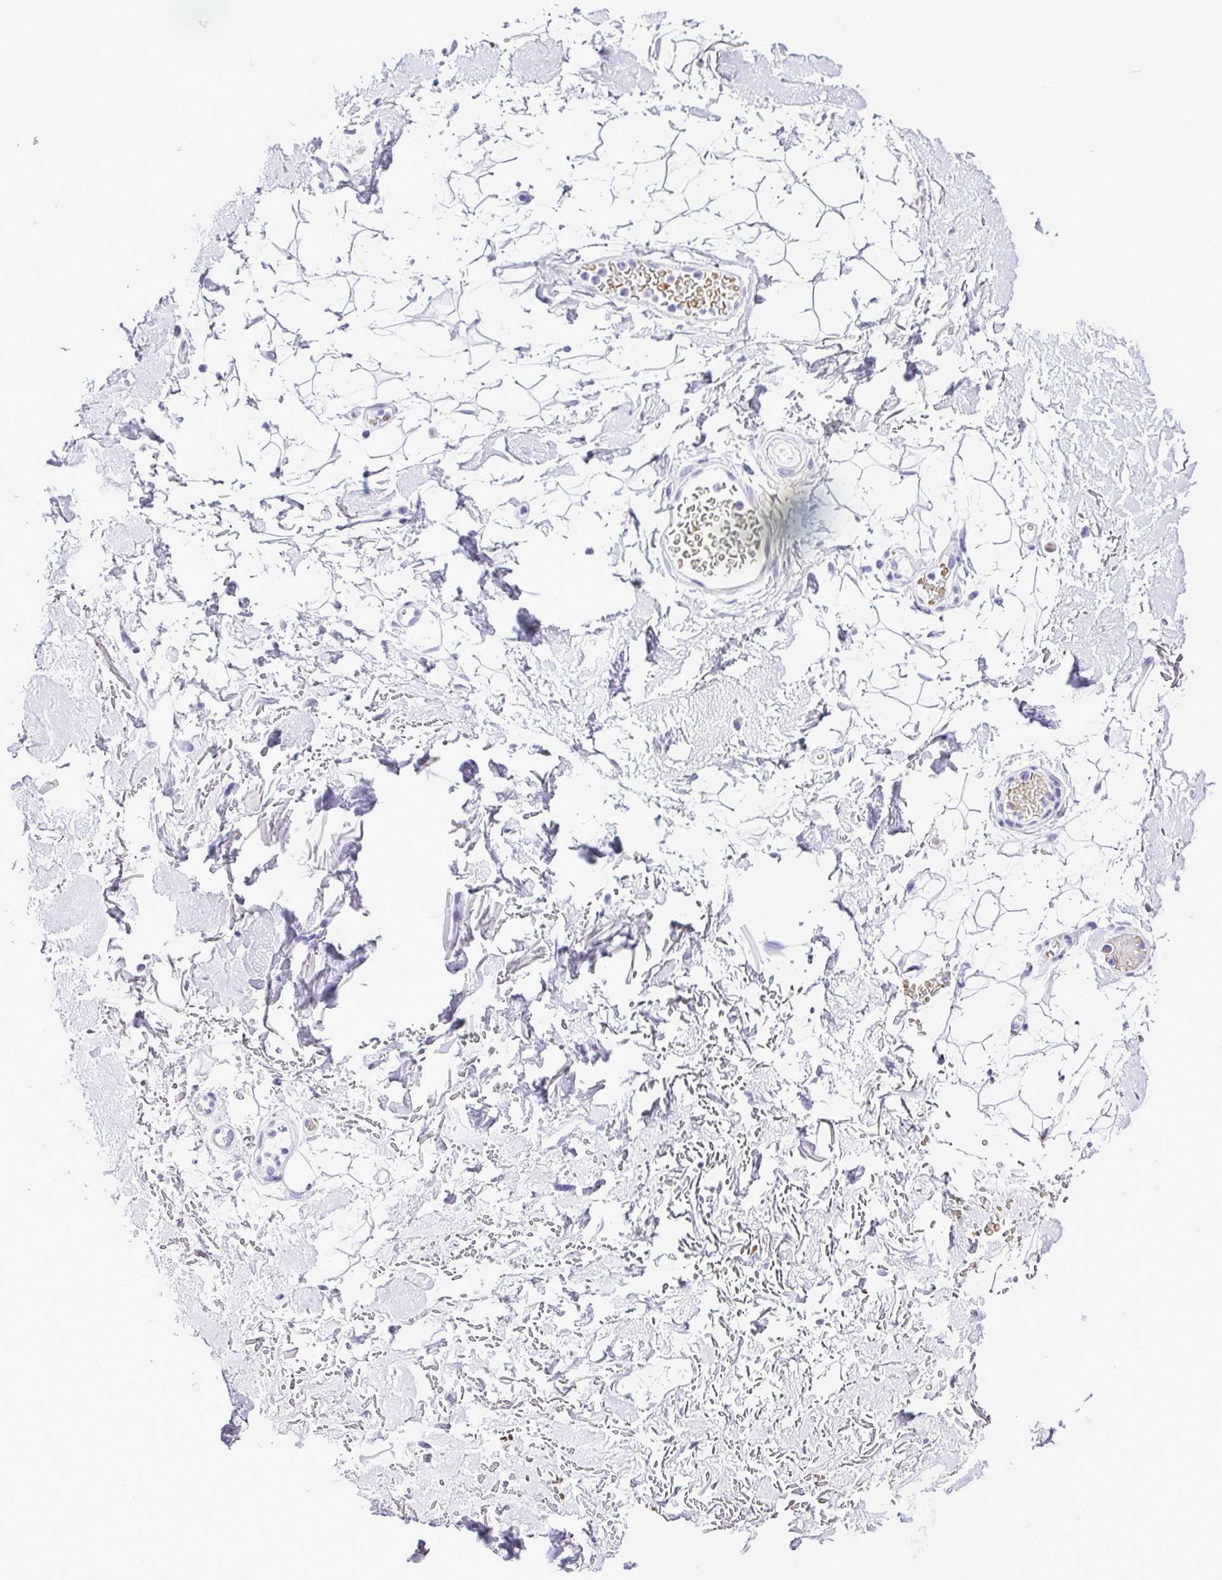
{"staining": {"intensity": "negative", "quantity": "none", "location": "none"}, "tissue": "adipose tissue", "cell_type": "Adipocytes", "image_type": "normal", "snomed": [{"axis": "morphology", "description": "Normal tissue, NOS"}, {"axis": "topography", "description": "Anal"}, {"axis": "topography", "description": "Peripheral nerve tissue"}], "caption": "DAB (3,3'-diaminobenzidine) immunohistochemical staining of normal adipose tissue shows no significant expression in adipocytes. The staining is performed using DAB (3,3'-diaminobenzidine) brown chromogen with nuclei counter-stained in using hematoxylin.", "gene": "SYT1", "patient": {"sex": "male", "age": 78}}